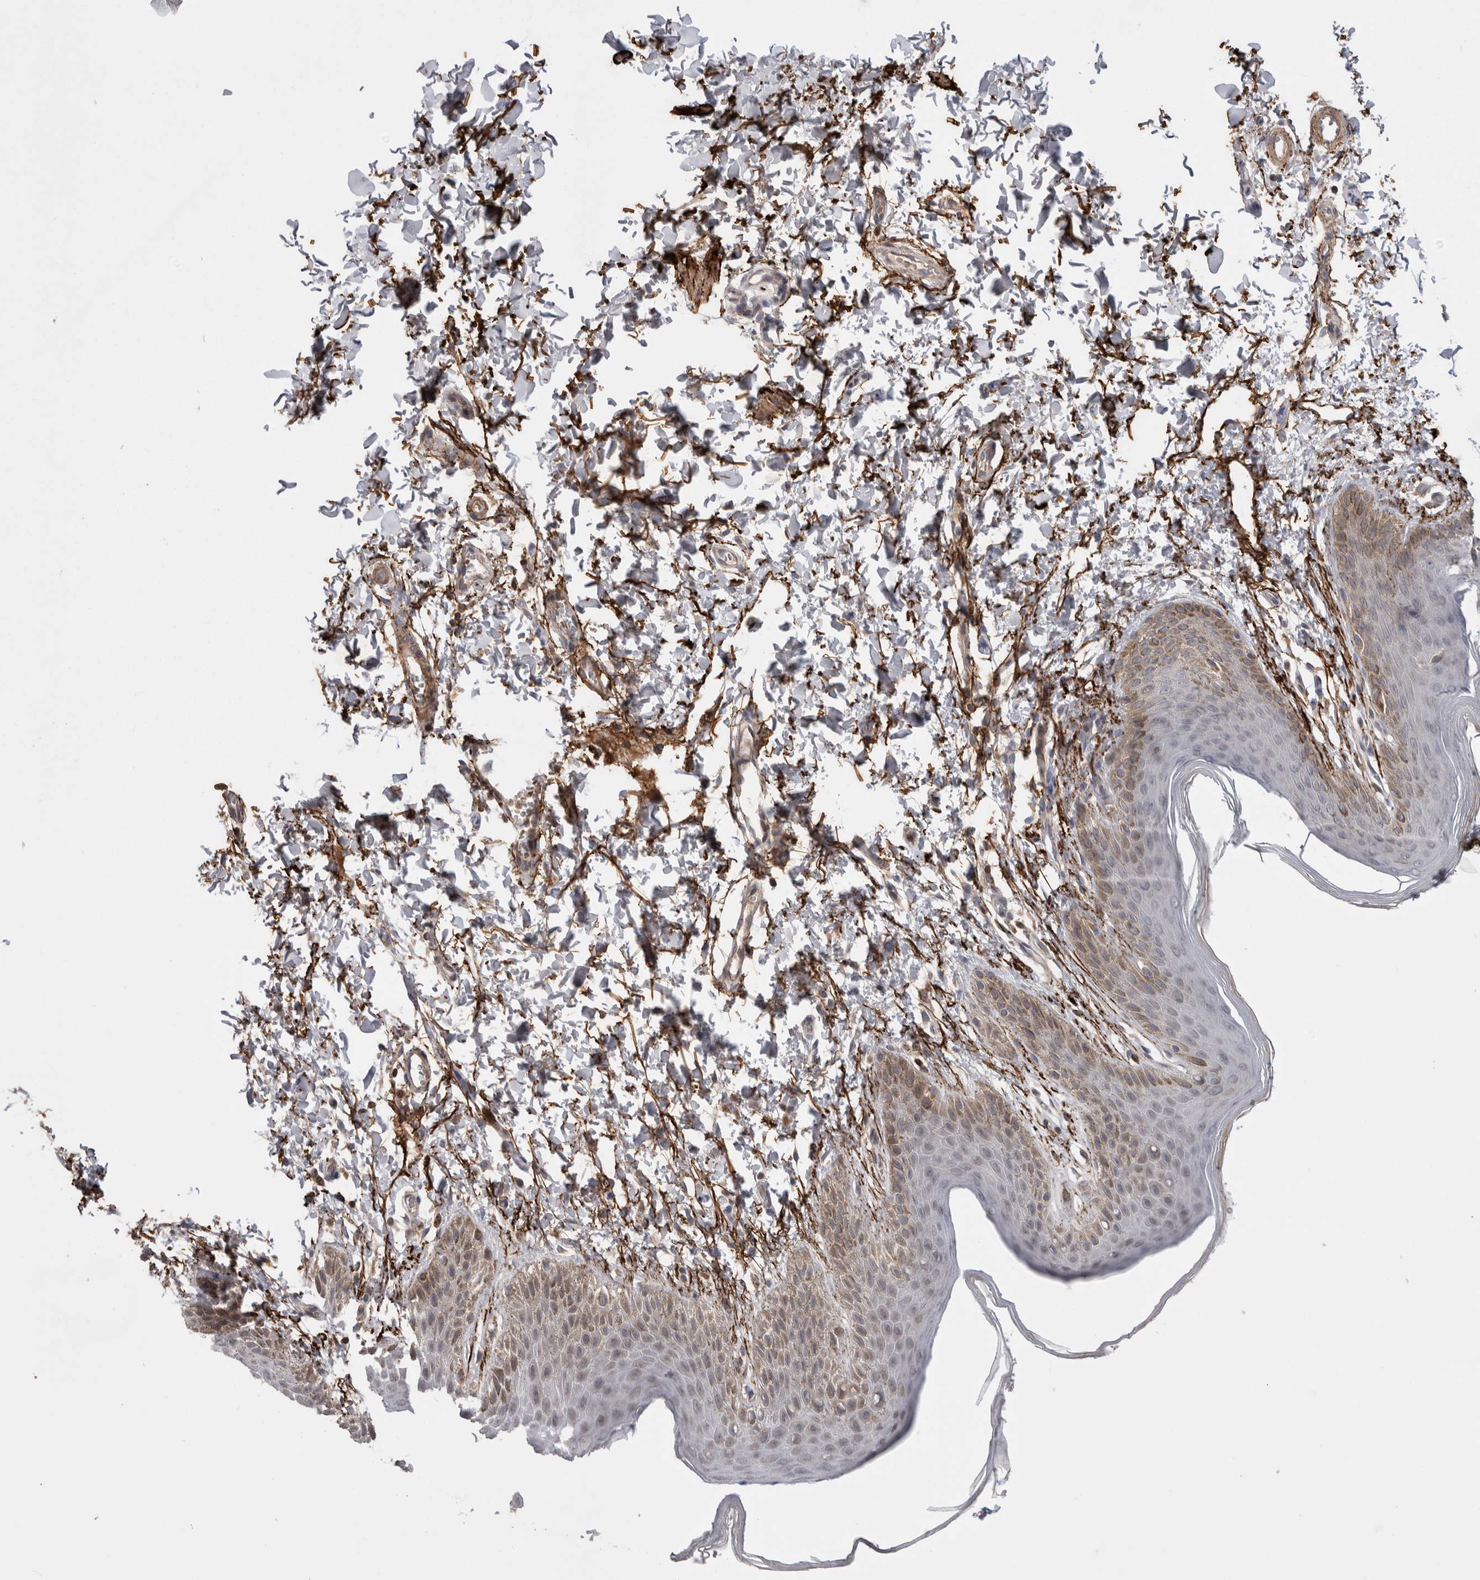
{"staining": {"intensity": "weak", "quantity": "<25%", "location": "cytoplasmic/membranous"}, "tissue": "skin", "cell_type": "Epidermal cells", "image_type": "normal", "snomed": [{"axis": "morphology", "description": "Normal tissue, NOS"}, {"axis": "topography", "description": "Anal"}, {"axis": "topography", "description": "Peripheral nerve tissue"}], "caption": "Epidermal cells are negative for protein expression in benign human skin. (Brightfield microscopy of DAB immunohistochemistry at high magnification).", "gene": "DARS2", "patient": {"sex": "male", "age": 44}}